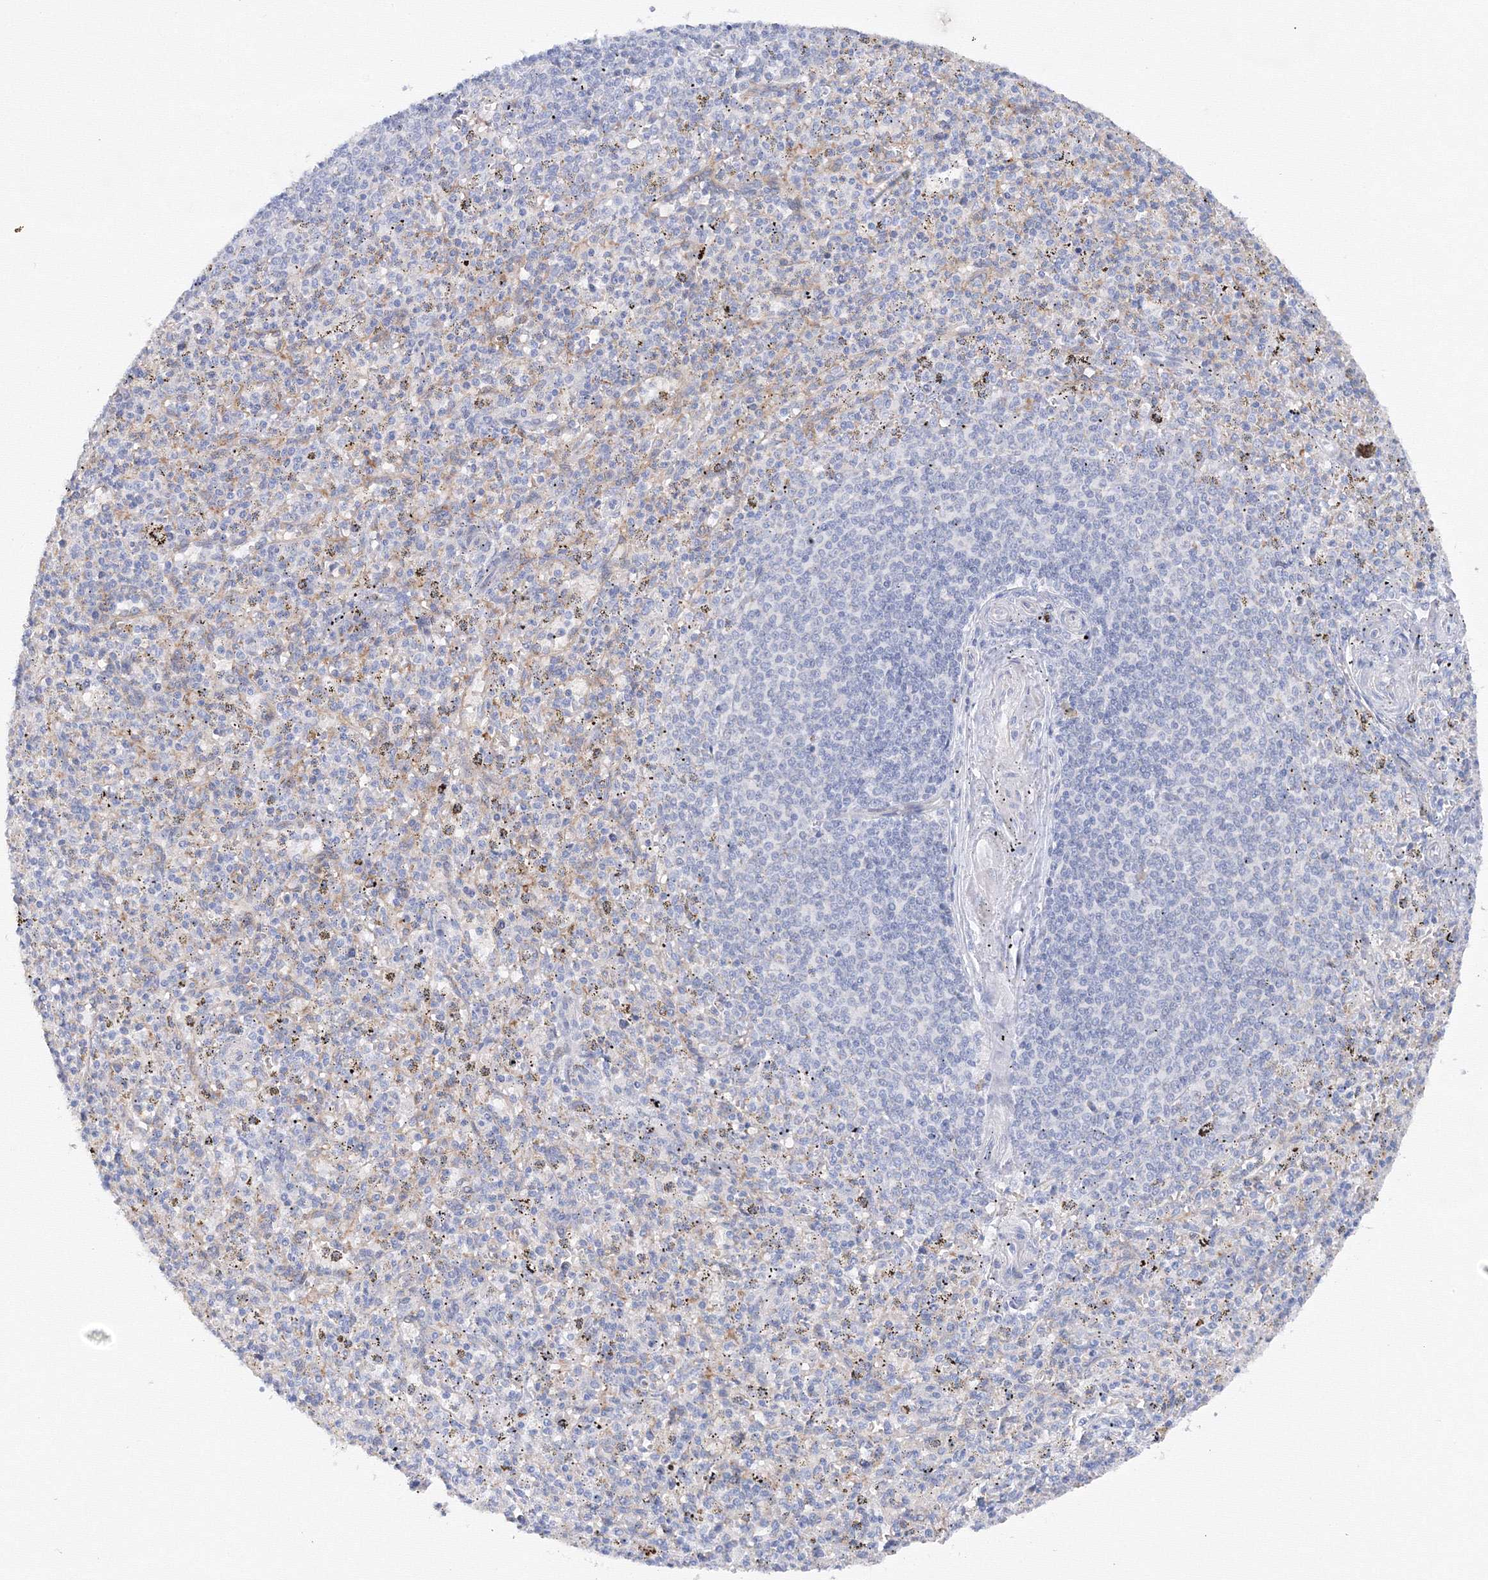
{"staining": {"intensity": "negative", "quantity": "none", "location": "none"}, "tissue": "spleen", "cell_type": "Cells in red pulp", "image_type": "normal", "snomed": [{"axis": "morphology", "description": "Normal tissue, NOS"}, {"axis": "topography", "description": "Spleen"}], "caption": "A high-resolution image shows IHC staining of benign spleen, which reveals no significant staining in cells in red pulp.", "gene": "TAMM41", "patient": {"sex": "male", "age": 72}}